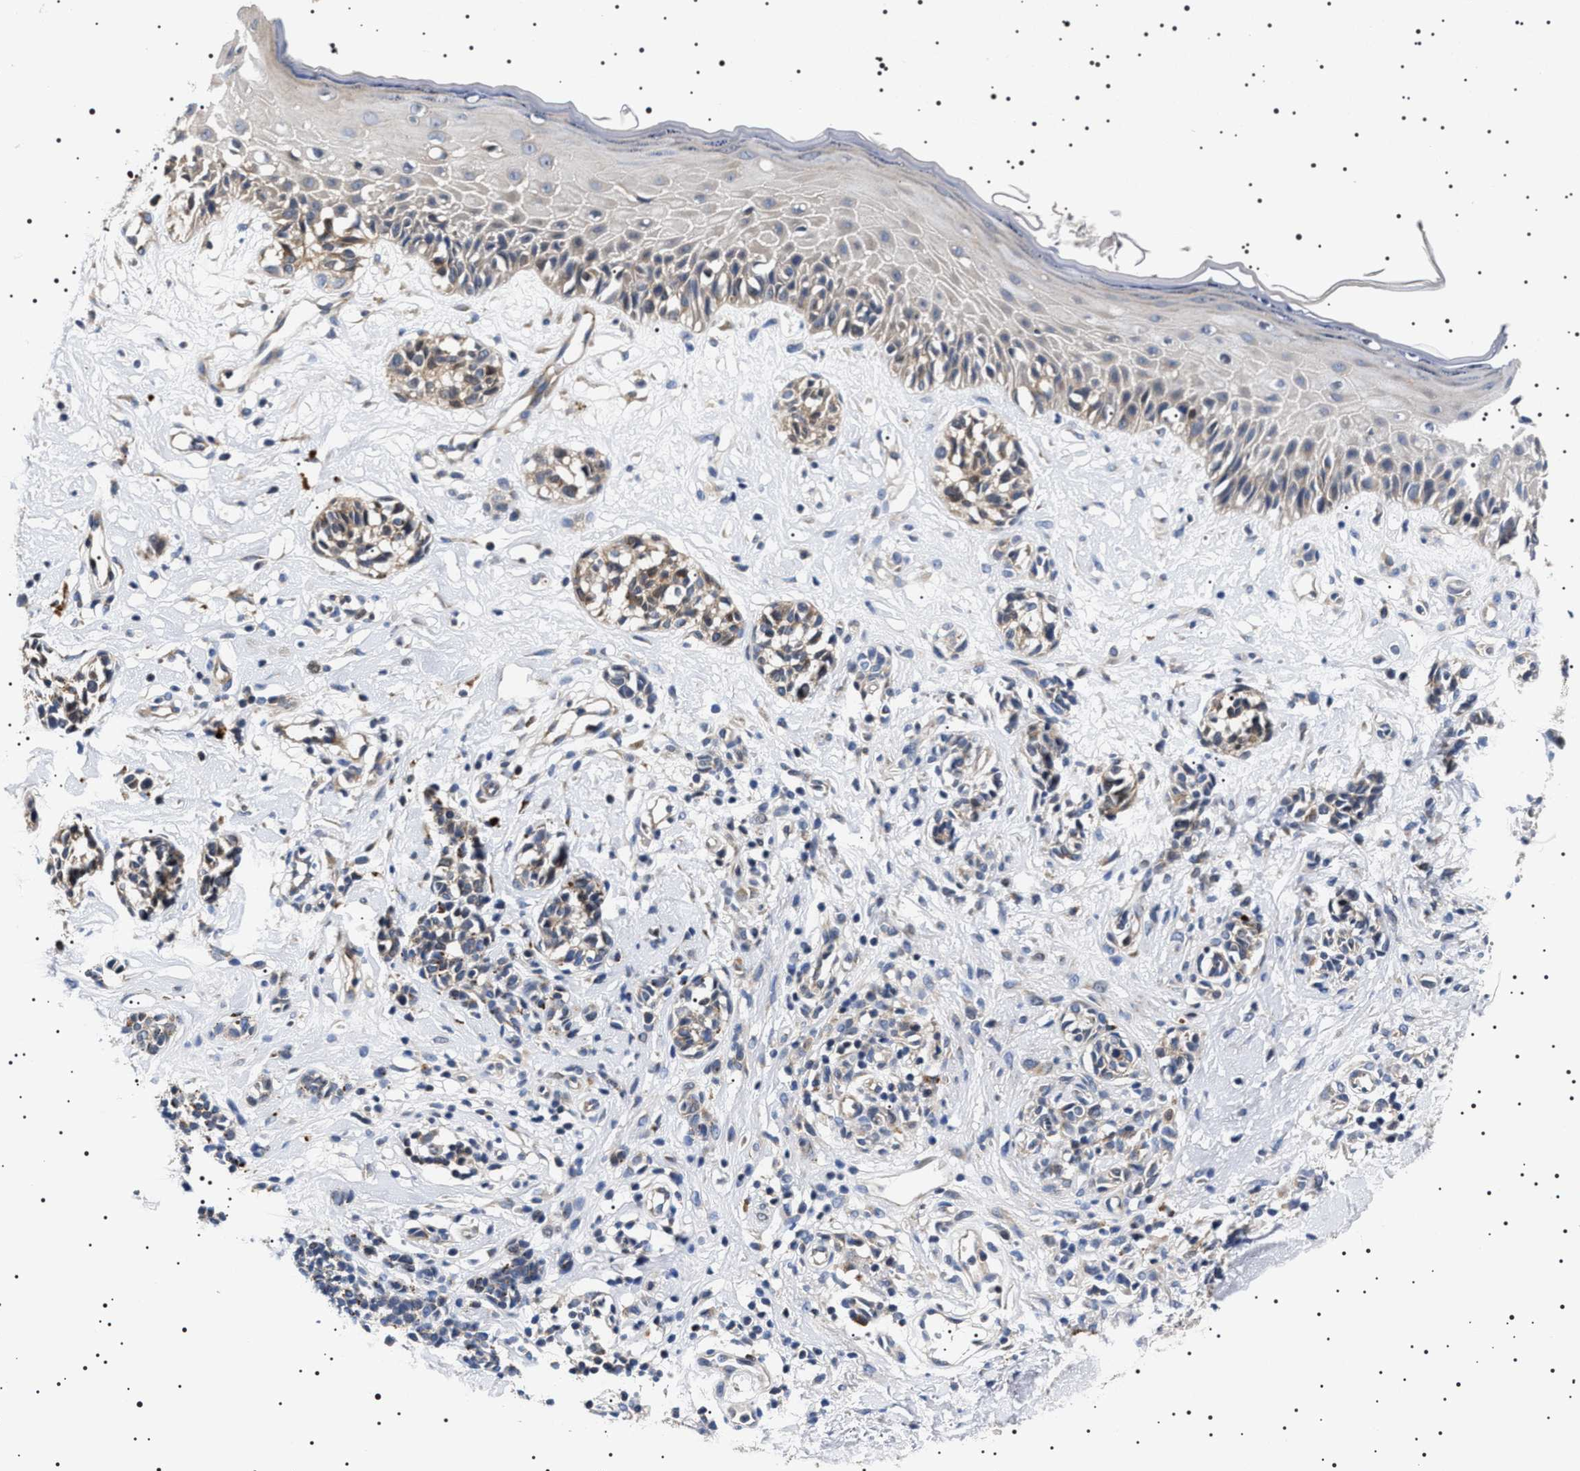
{"staining": {"intensity": "weak", "quantity": ">75%", "location": "cytoplasmic/membranous"}, "tissue": "melanoma", "cell_type": "Tumor cells", "image_type": "cancer", "snomed": [{"axis": "morphology", "description": "Malignant melanoma, NOS"}, {"axis": "topography", "description": "Skin"}], "caption": "Malignant melanoma tissue displays weak cytoplasmic/membranous expression in about >75% of tumor cells, visualized by immunohistochemistry.", "gene": "SLC4A7", "patient": {"sex": "male", "age": 64}}